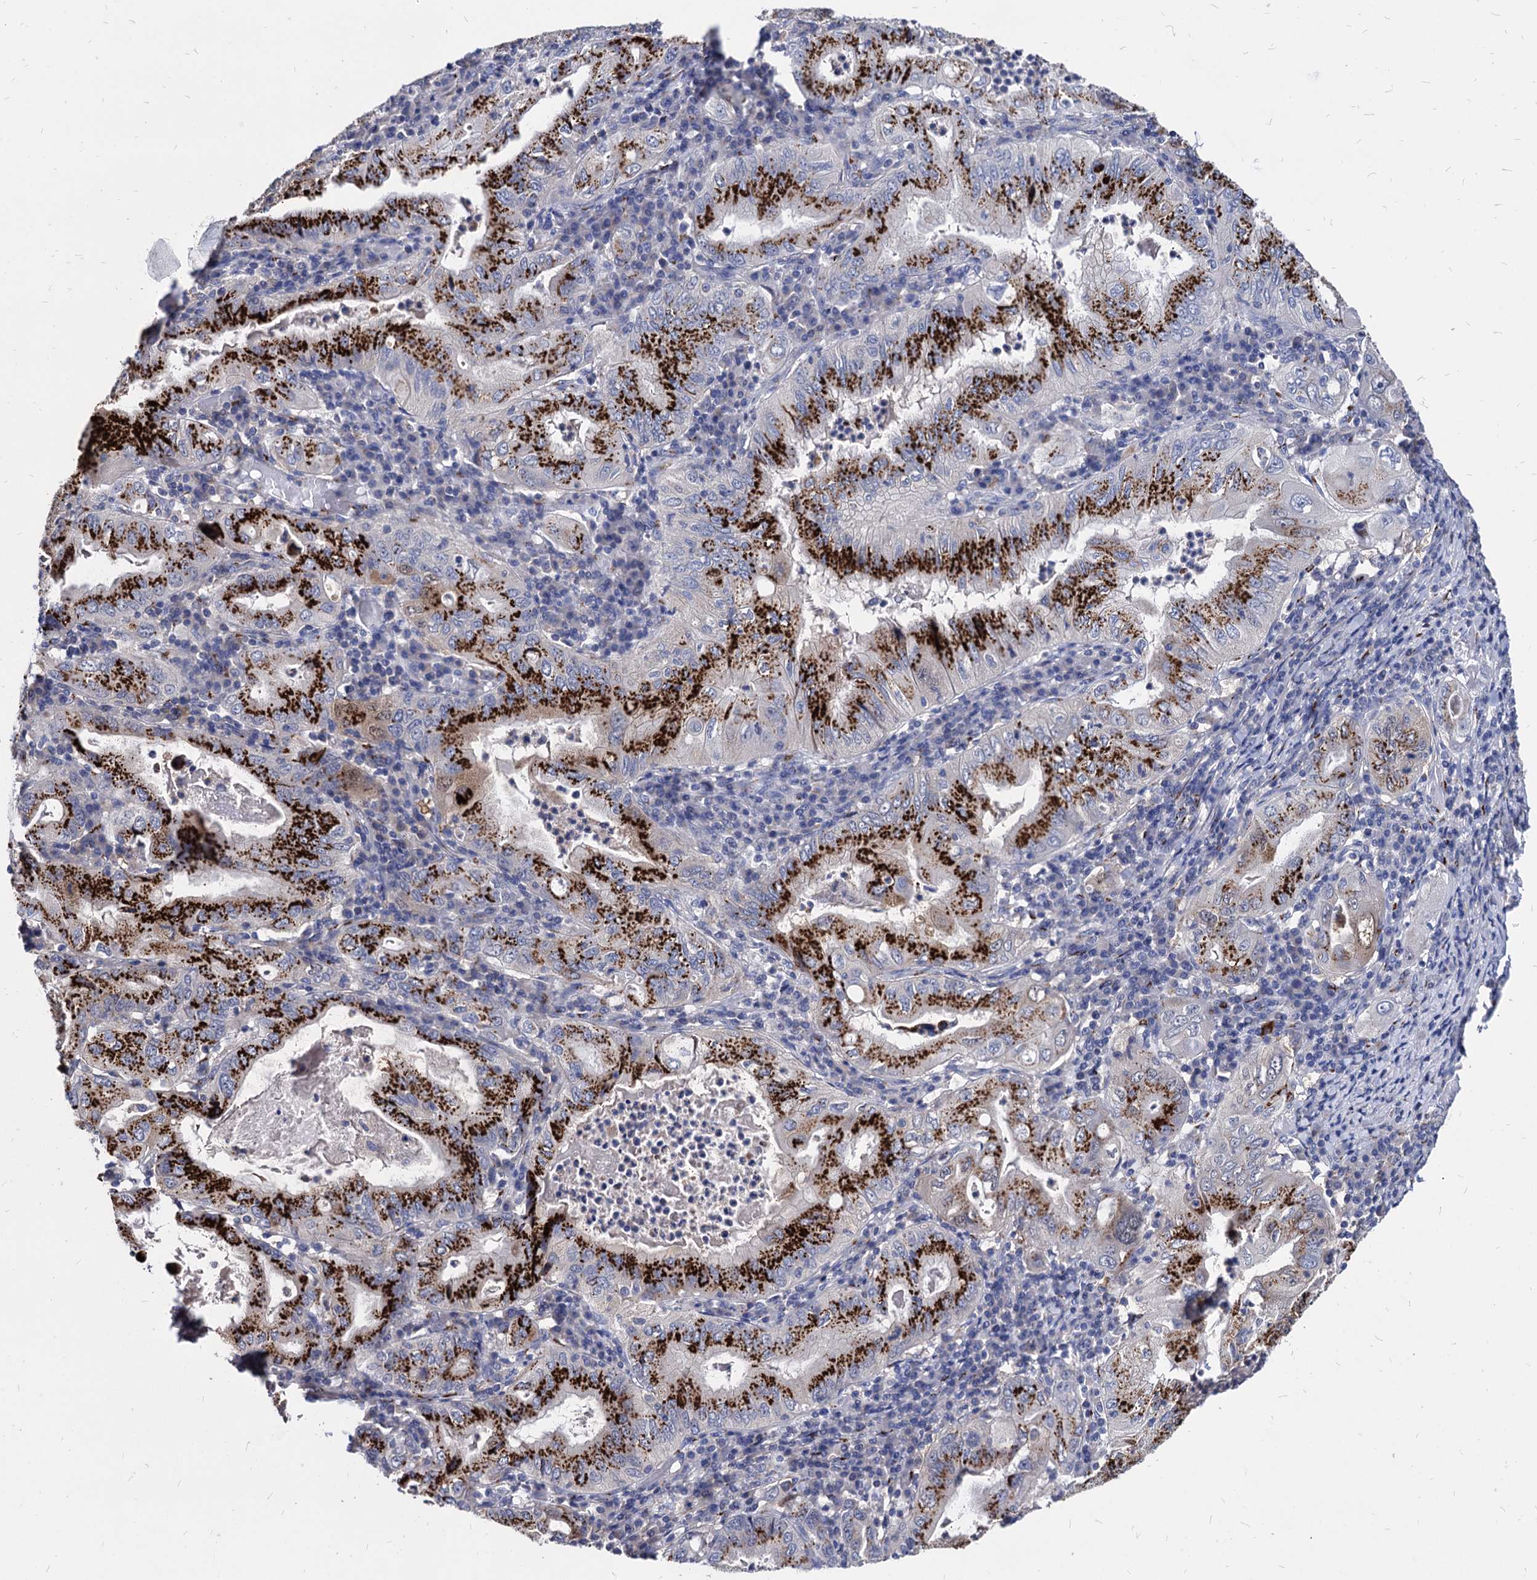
{"staining": {"intensity": "strong", "quantity": ">75%", "location": "cytoplasmic/membranous"}, "tissue": "stomach cancer", "cell_type": "Tumor cells", "image_type": "cancer", "snomed": [{"axis": "morphology", "description": "Normal tissue, NOS"}, {"axis": "morphology", "description": "Adenocarcinoma, NOS"}, {"axis": "topography", "description": "Esophagus"}, {"axis": "topography", "description": "Stomach, upper"}, {"axis": "topography", "description": "Peripheral nerve tissue"}], "caption": "Stomach cancer was stained to show a protein in brown. There is high levels of strong cytoplasmic/membranous positivity in about >75% of tumor cells.", "gene": "ESD", "patient": {"sex": "male", "age": 62}}